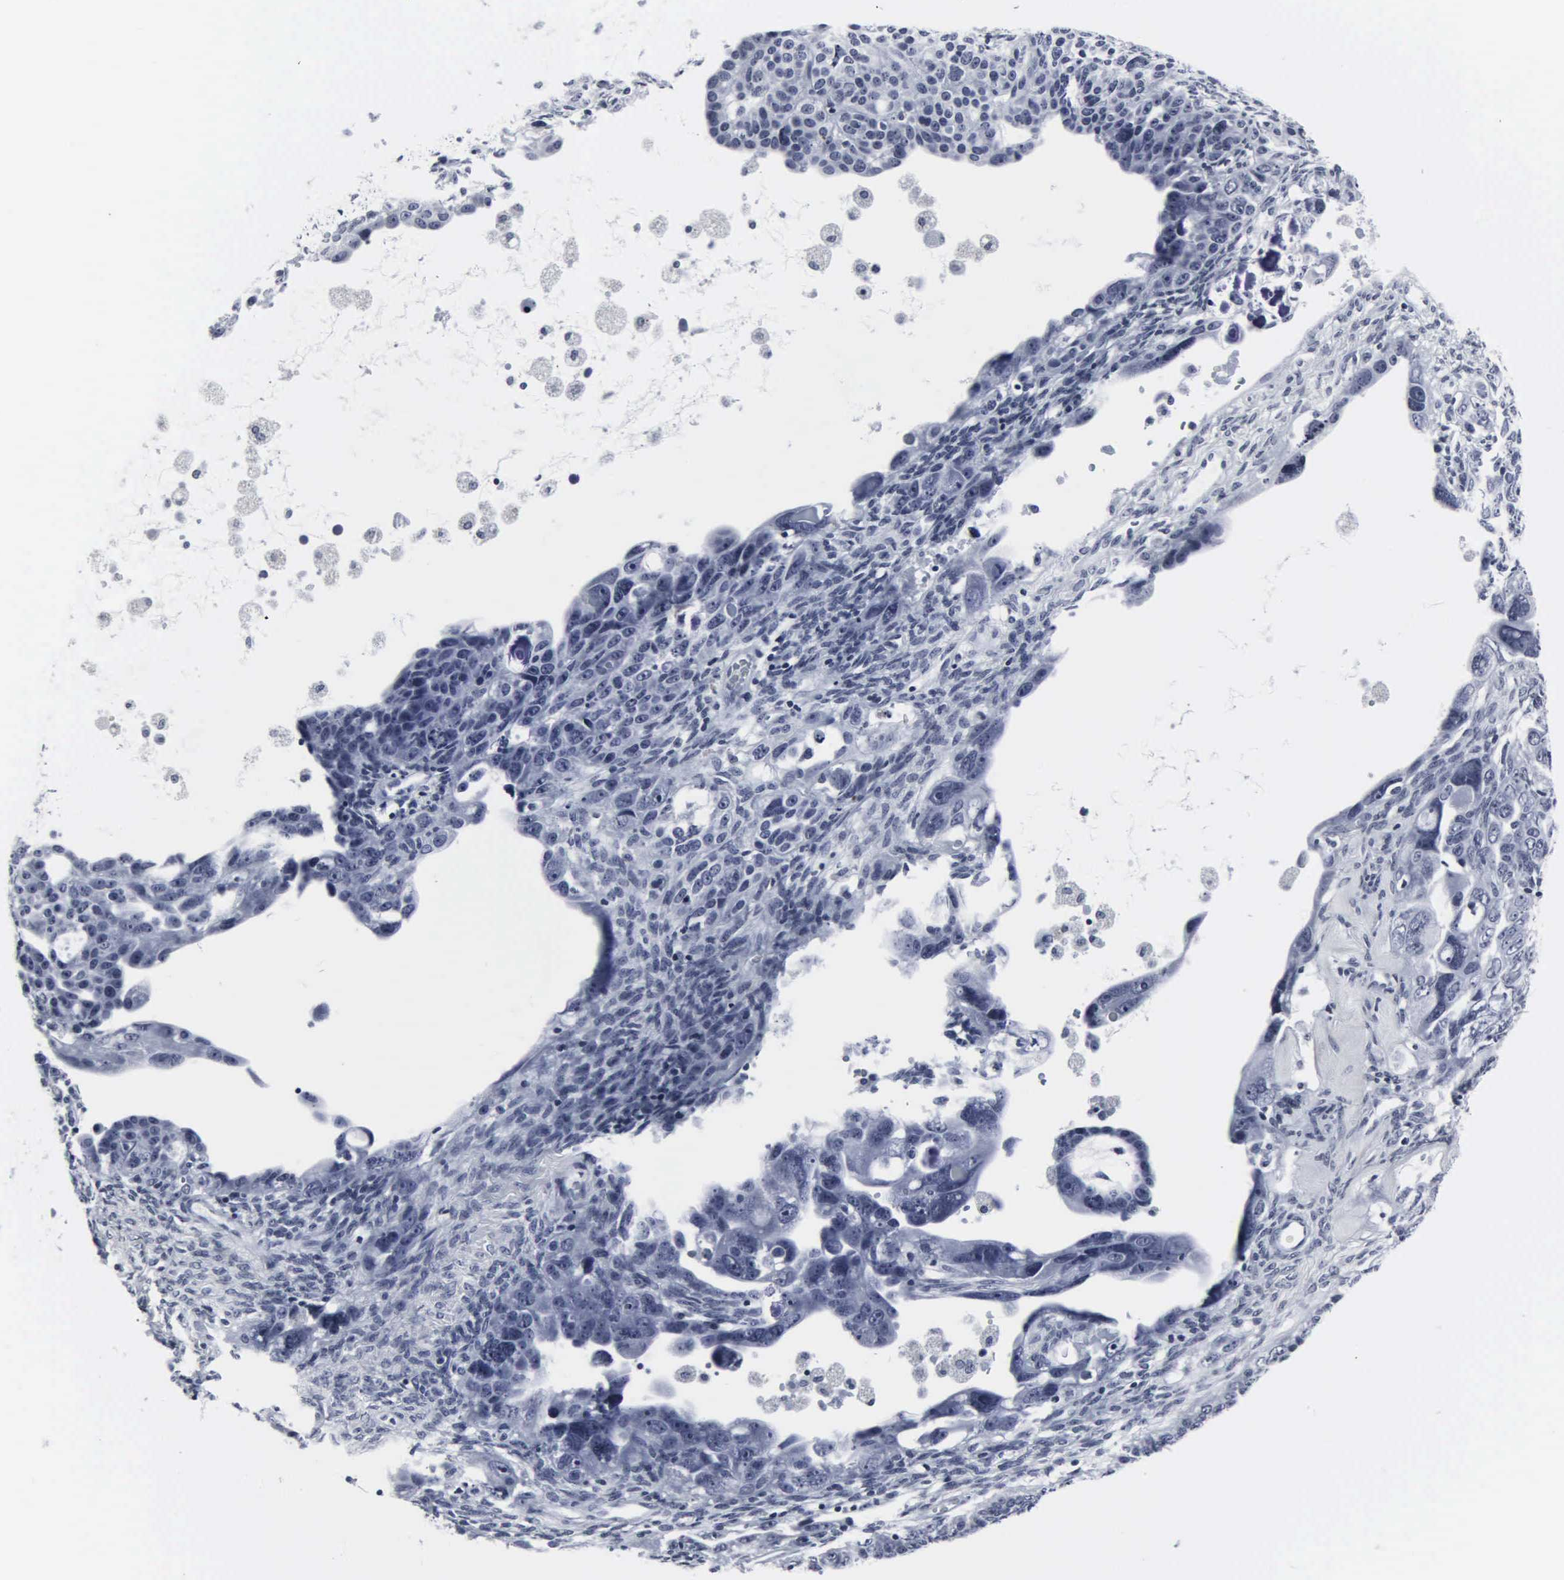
{"staining": {"intensity": "negative", "quantity": "none", "location": "none"}, "tissue": "ovarian cancer", "cell_type": "Tumor cells", "image_type": "cancer", "snomed": [{"axis": "morphology", "description": "Cystadenocarcinoma, serous, NOS"}, {"axis": "topography", "description": "Ovary"}], "caption": "Ovarian cancer stained for a protein using immunohistochemistry displays no expression tumor cells.", "gene": "DGCR2", "patient": {"sex": "female", "age": 66}}